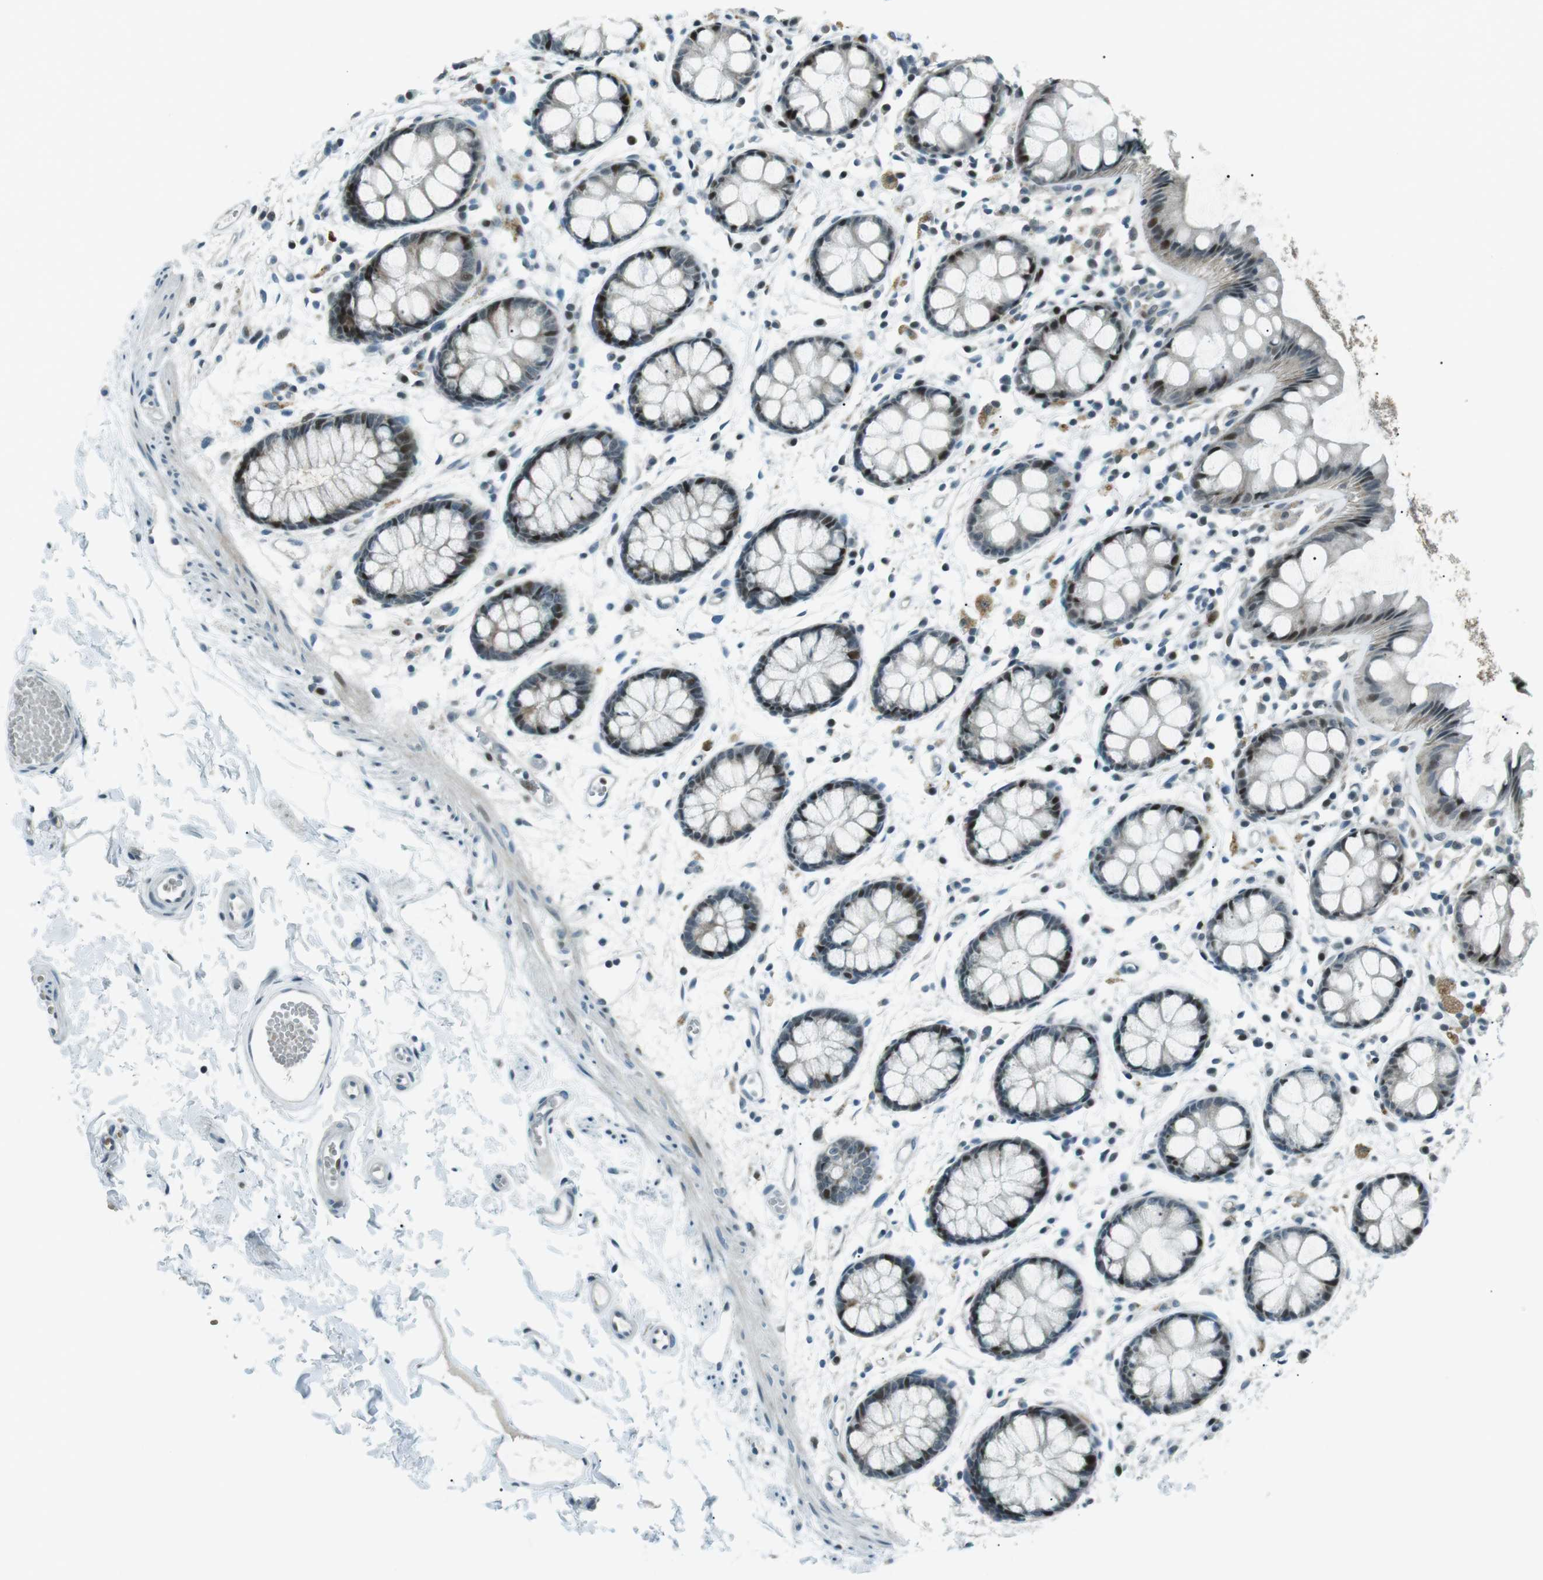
{"staining": {"intensity": "strong", "quantity": "25%-75%", "location": "nuclear"}, "tissue": "rectum", "cell_type": "Glandular cells", "image_type": "normal", "snomed": [{"axis": "morphology", "description": "Normal tissue, NOS"}, {"axis": "topography", "description": "Rectum"}], "caption": "Rectum was stained to show a protein in brown. There is high levels of strong nuclear positivity in approximately 25%-75% of glandular cells.", "gene": "PJA1", "patient": {"sex": "female", "age": 66}}